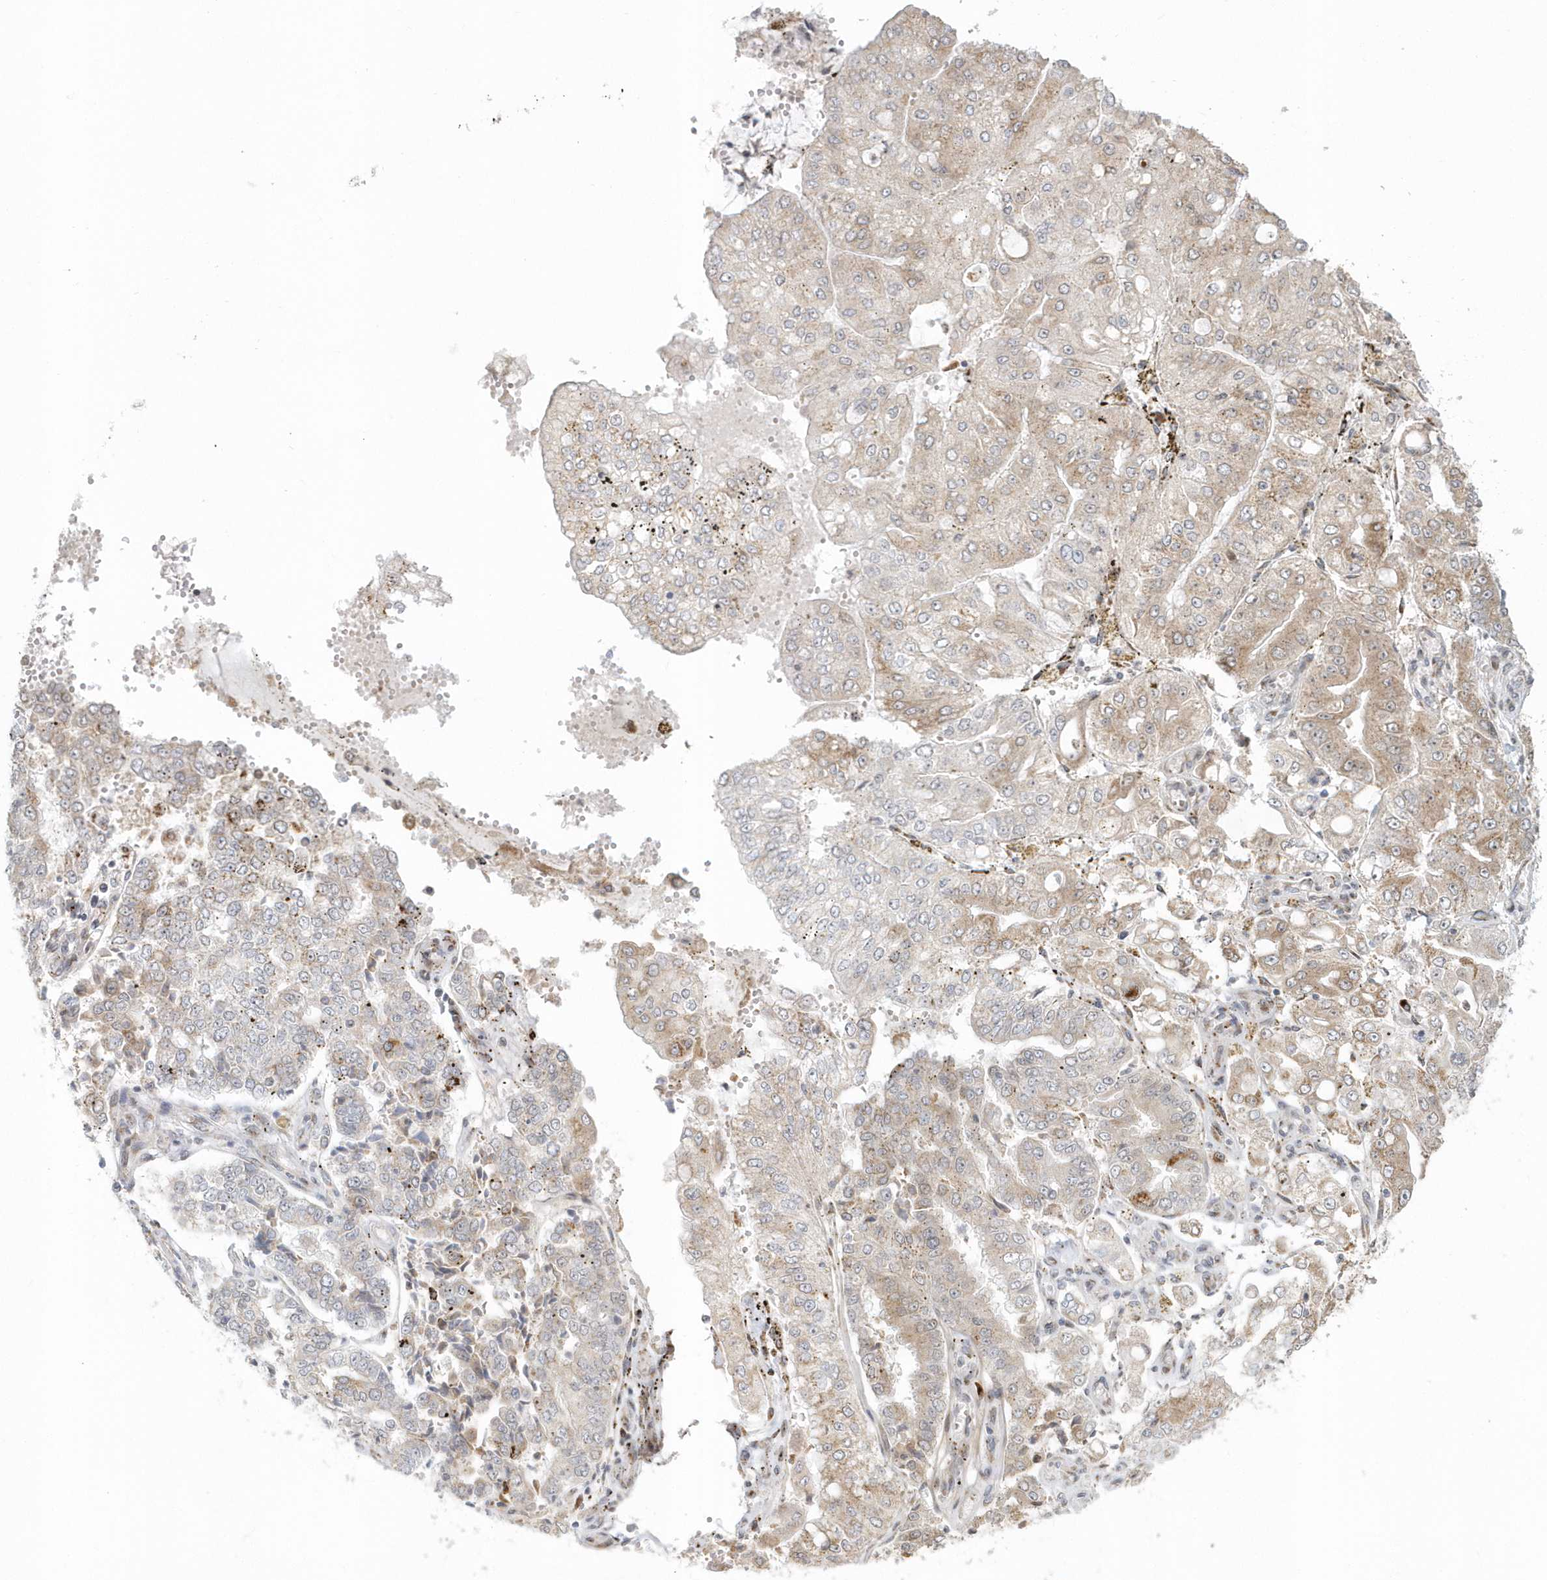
{"staining": {"intensity": "weak", "quantity": ">75%", "location": "cytoplasmic/membranous"}, "tissue": "stomach cancer", "cell_type": "Tumor cells", "image_type": "cancer", "snomed": [{"axis": "morphology", "description": "Adenocarcinoma, NOS"}, {"axis": "topography", "description": "Stomach"}], "caption": "There is low levels of weak cytoplasmic/membranous positivity in tumor cells of stomach cancer, as demonstrated by immunohistochemical staining (brown color).", "gene": "DHFR", "patient": {"sex": "male", "age": 76}}